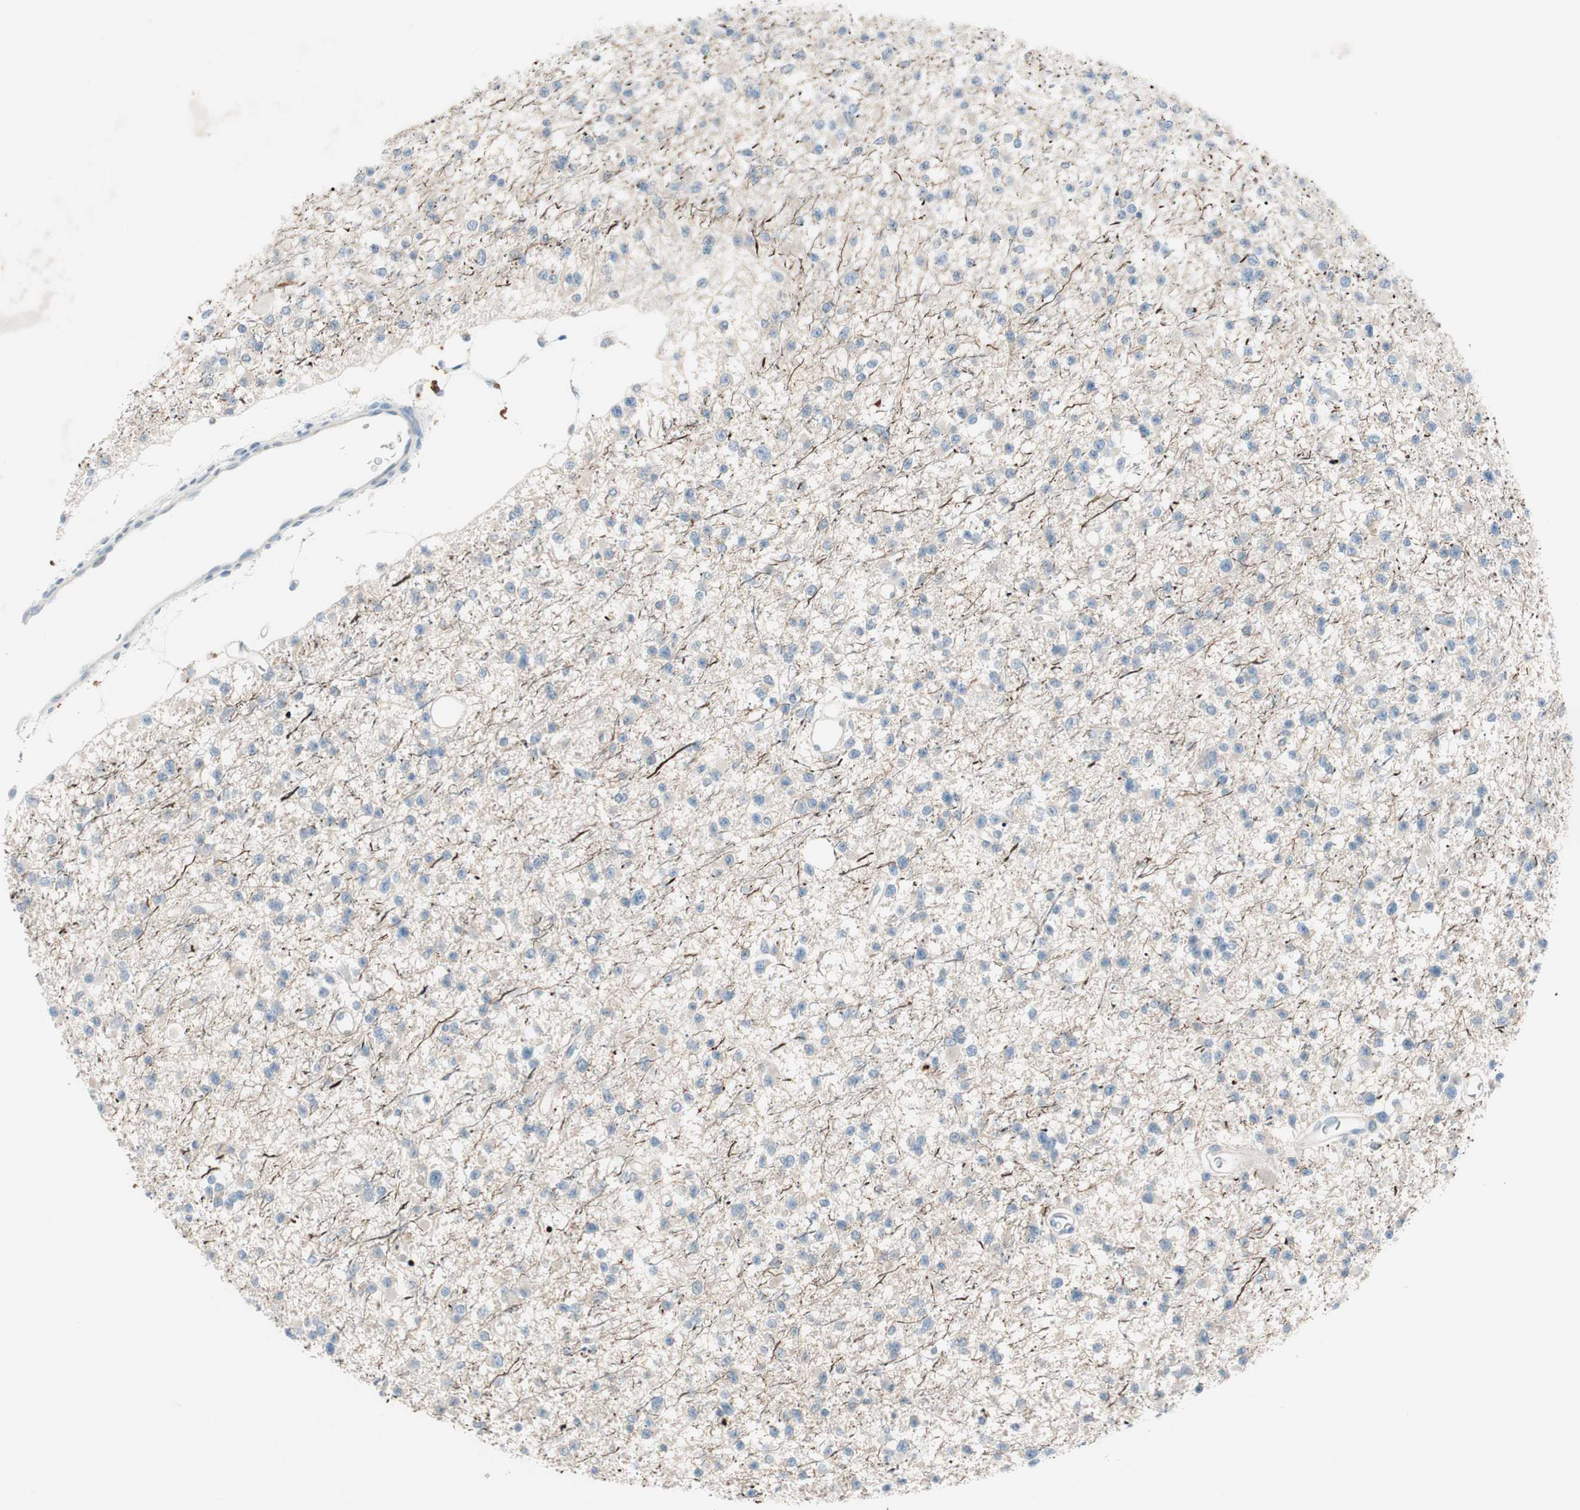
{"staining": {"intensity": "negative", "quantity": "none", "location": "none"}, "tissue": "glioma", "cell_type": "Tumor cells", "image_type": "cancer", "snomed": [{"axis": "morphology", "description": "Glioma, malignant, Low grade"}, {"axis": "topography", "description": "Brain"}], "caption": "IHC of glioma exhibits no expression in tumor cells.", "gene": "PRRG4", "patient": {"sex": "female", "age": 22}}